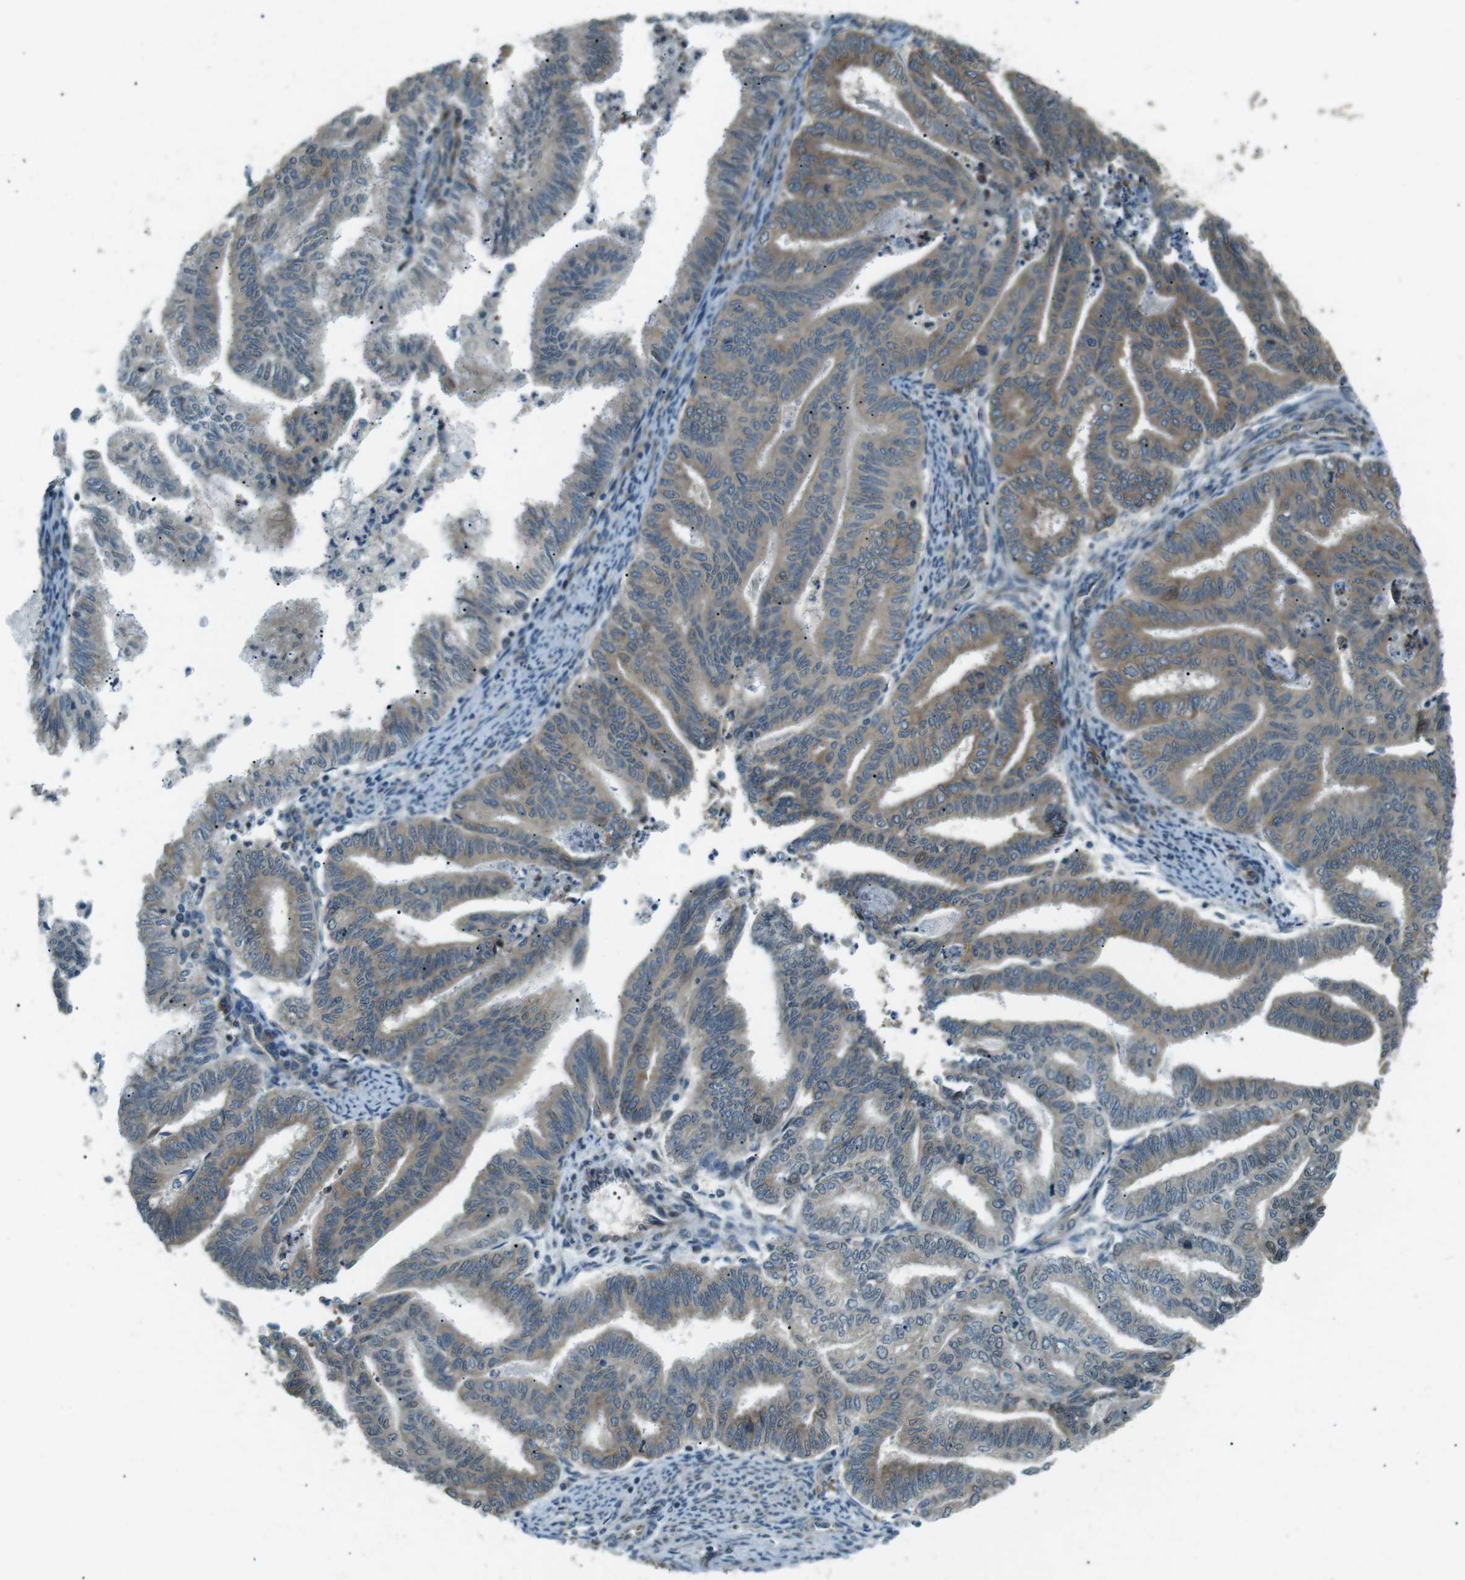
{"staining": {"intensity": "moderate", "quantity": ">75%", "location": "cytoplasmic/membranous"}, "tissue": "endometrial cancer", "cell_type": "Tumor cells", "image_type": "cancer", "snomed": [{"axis": "morphology", "description": "Adenocarcinoma, NOS"}, {"axis": "topography", "description": "Endometrium"}], "caption": "DAB immunohistochemical staining of adenocarcinoma (endometrial) reveals moderate cytoplasmic/membranous protein positivity in about >75% of tumor cells. (DAB = brown stain, brightfield microscopy at high magnification).", "gene": "TMEM74", "patient": {"sex": "female", "age": 79}}